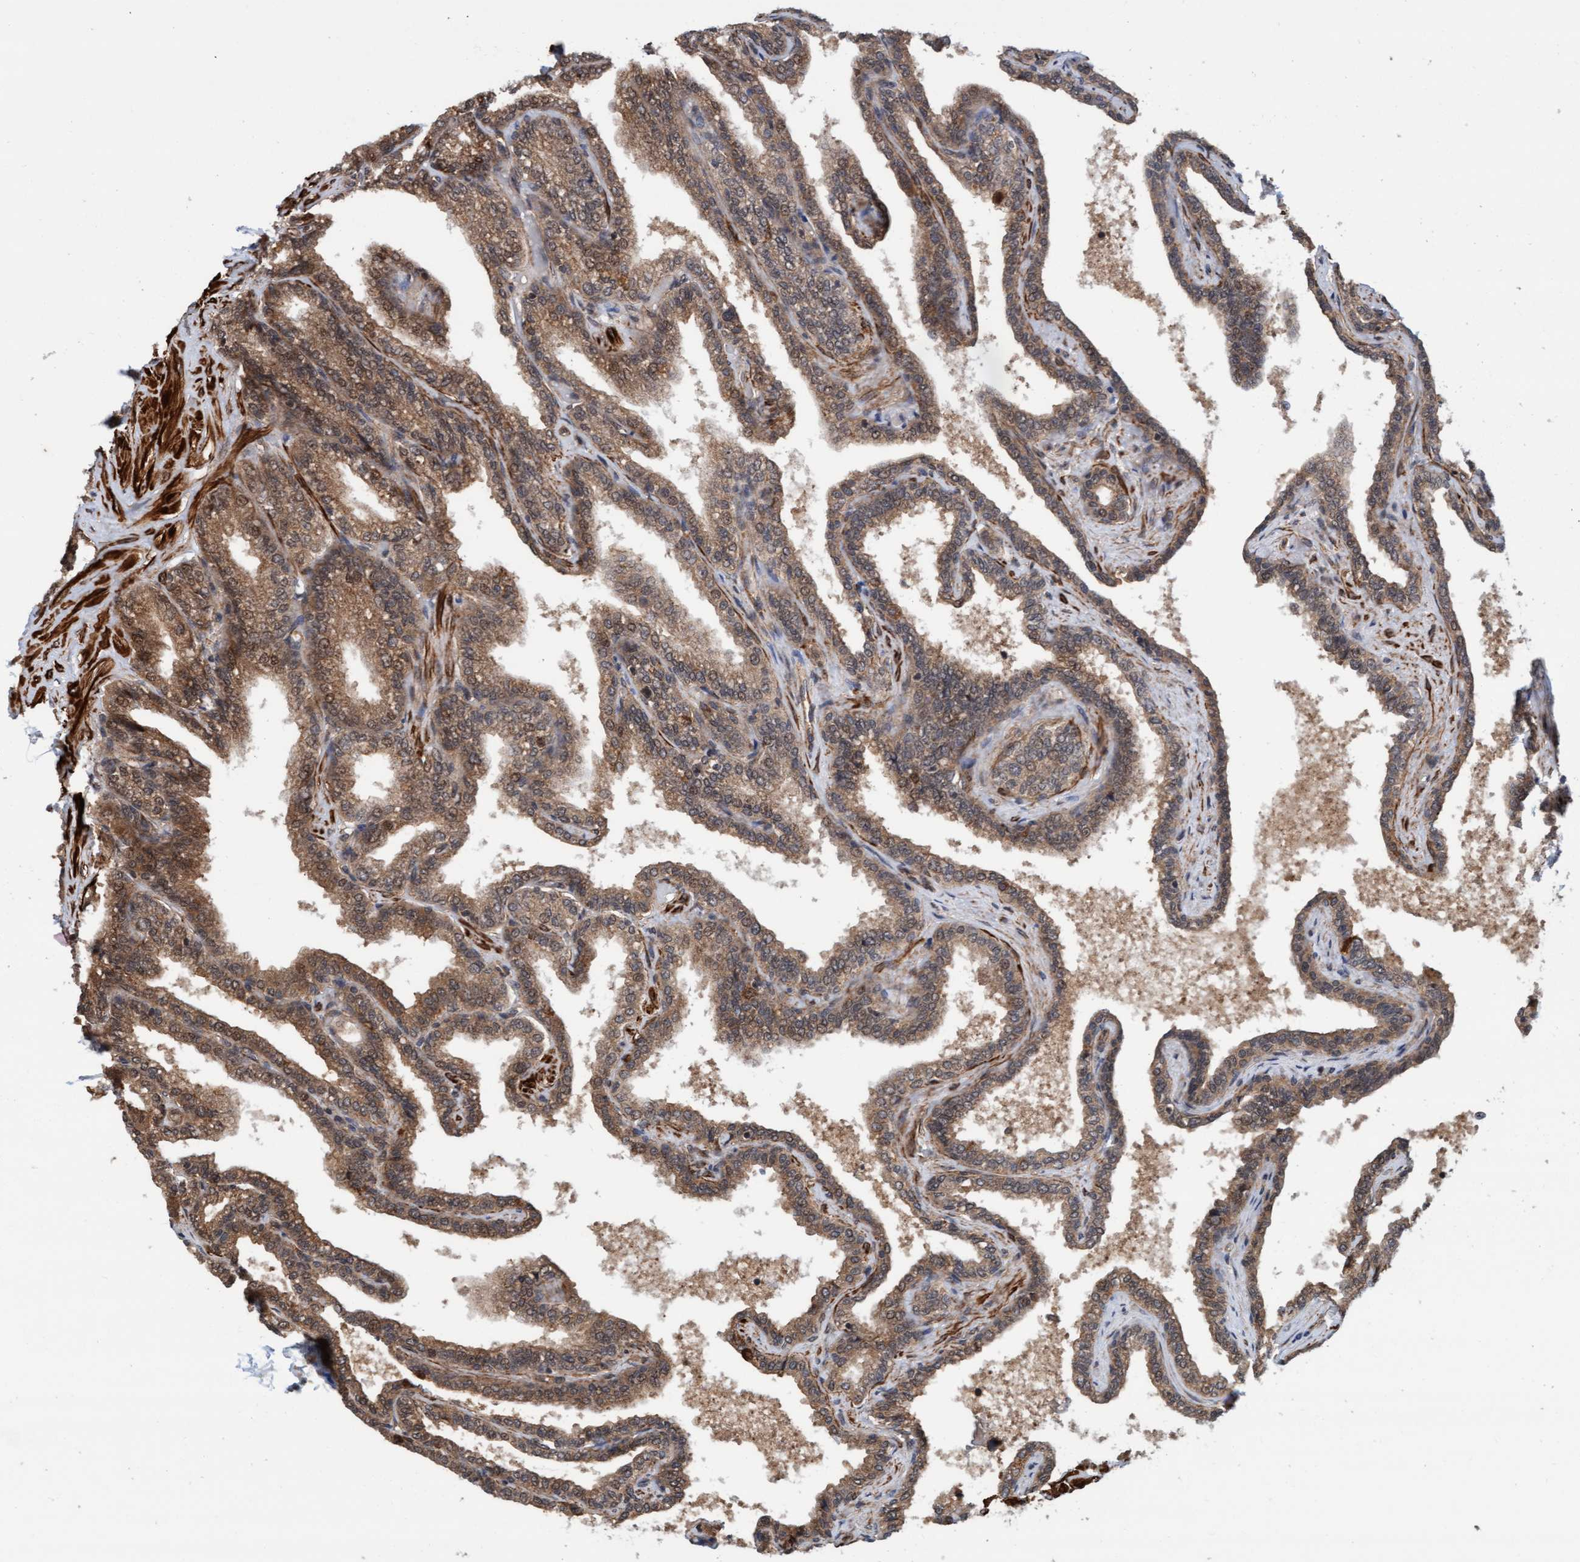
{"staining": {"intensity": "moderate", "quantity": ">75%", "location": "cytoplasmic/membranous"}, "tissue": "seminal vesicle", "cell_type": "Glandular cells", "image_type": "normal", "snomed": [{"axis": "morphology", "description": "Normal tissue, NOS"}, {"axis": "topography", "description": "Seminal veicle"}], "caption": "Immunohistochemical staining of benign seminal vesicle reveals >75% levels of moderate cytoplasmic/membranous protein expression in about >75% of glandular cells. (Brightfield microscopy of DAB IHC at high magnification).", "gene": "STXBP4", "patient": {"sex": "male", "age": 46}}